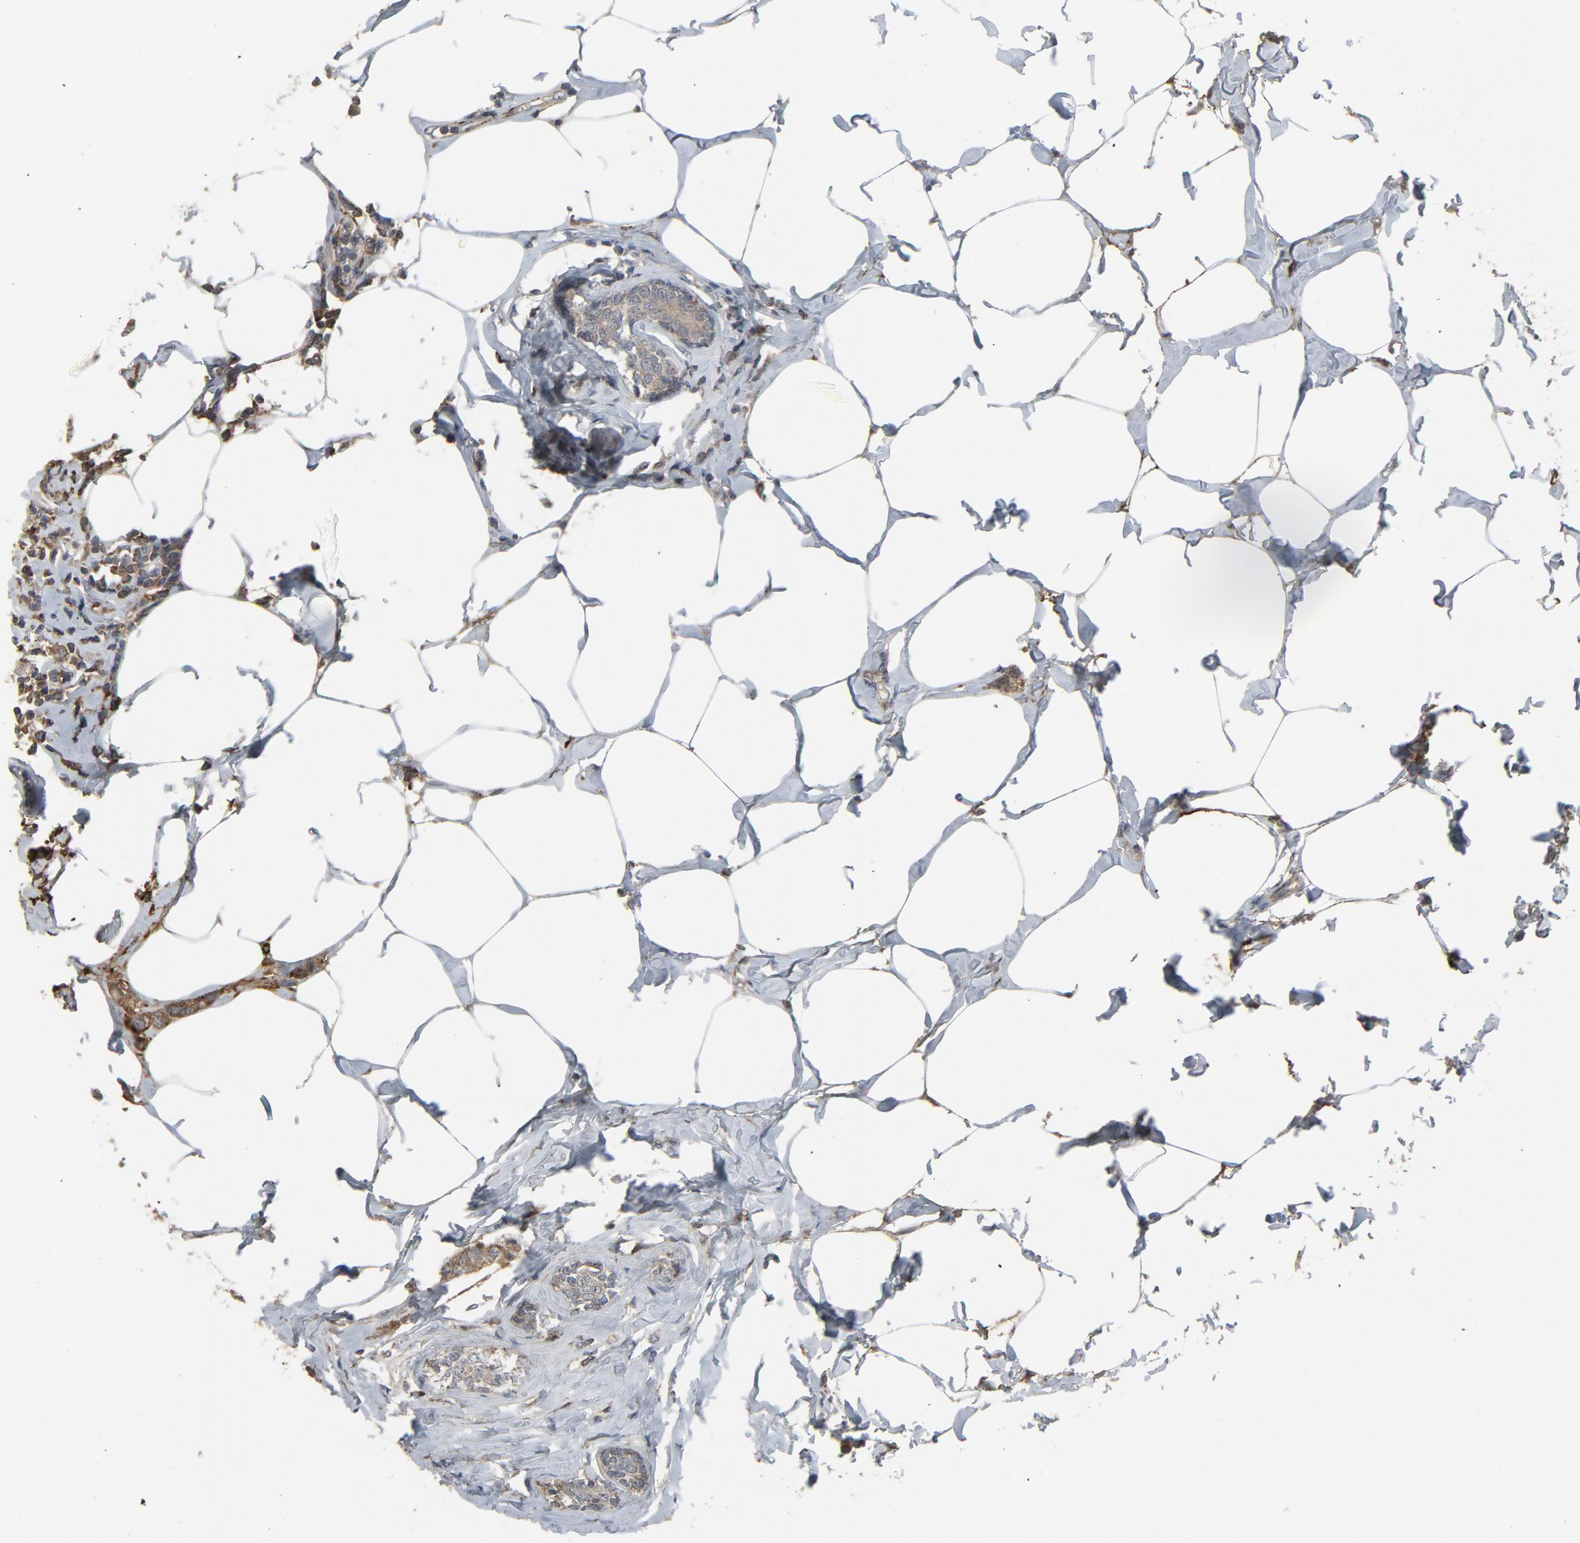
{"staining": {"intensity": "moderate", "quantity": ">75%", "location": "cytoplasmic/membranous"}, "tissue": "breast cancer", "cell_type": "Tumor cells", "image_type": "cancer", "snomed": [{"axis": "morphology", "description": "Normal tissue, NOS"}, {"axis": "morphology", "description": "Duct carcinoma"}, {"axis": "topography", "description": "Breast"}], "caption": "DAB (3,3'-diaminobenzidine) immunohistochemical staining of breast cancer (infiltrating ductal carcinoma) displays moderate cytoplasmic/membranous protein expression in about >75% of tumor cells.", "gene": "PDZD4", "patient": {"sex": "female", "age": 50}}